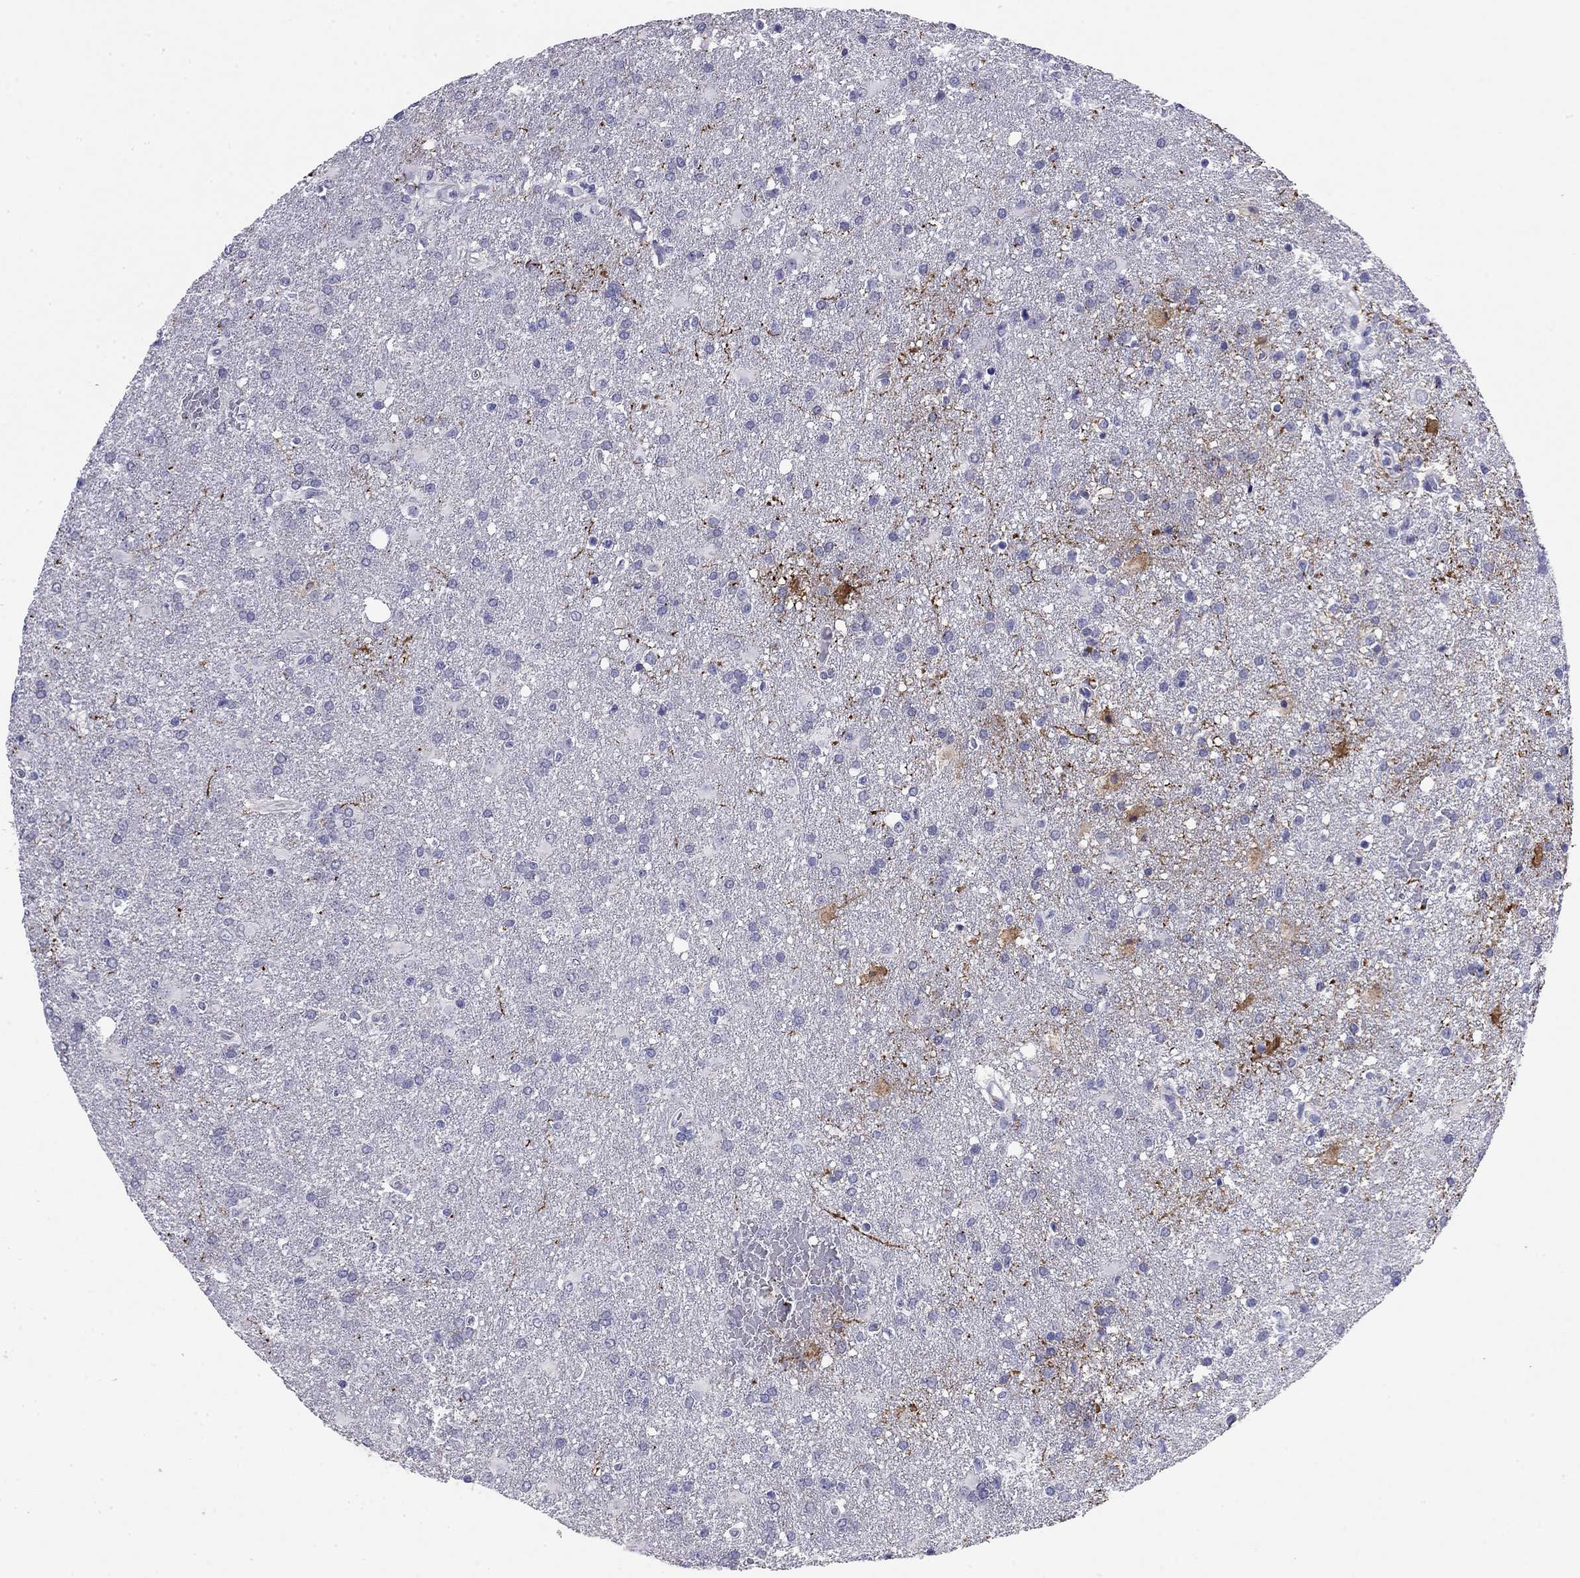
{"staining": {"intensity": "negative", "quantity": "none", "location": "none"}, "tissue": "glioma", "cell_type": "Tumor cells", "image_type": "cancer", "snomed": [{"axis": "morphology", "description": "Glioma, malignant, High grade"}, {"axis": "topography", "description": "Brain"}], "caption": "Human malignant glioma (high-grade) stained for a protein using immunohistochemistry (IHC) demonstrates no positivity in tumor cells.", "gene": "ODF4", "patient": {"sex": "male", "age": 68}}